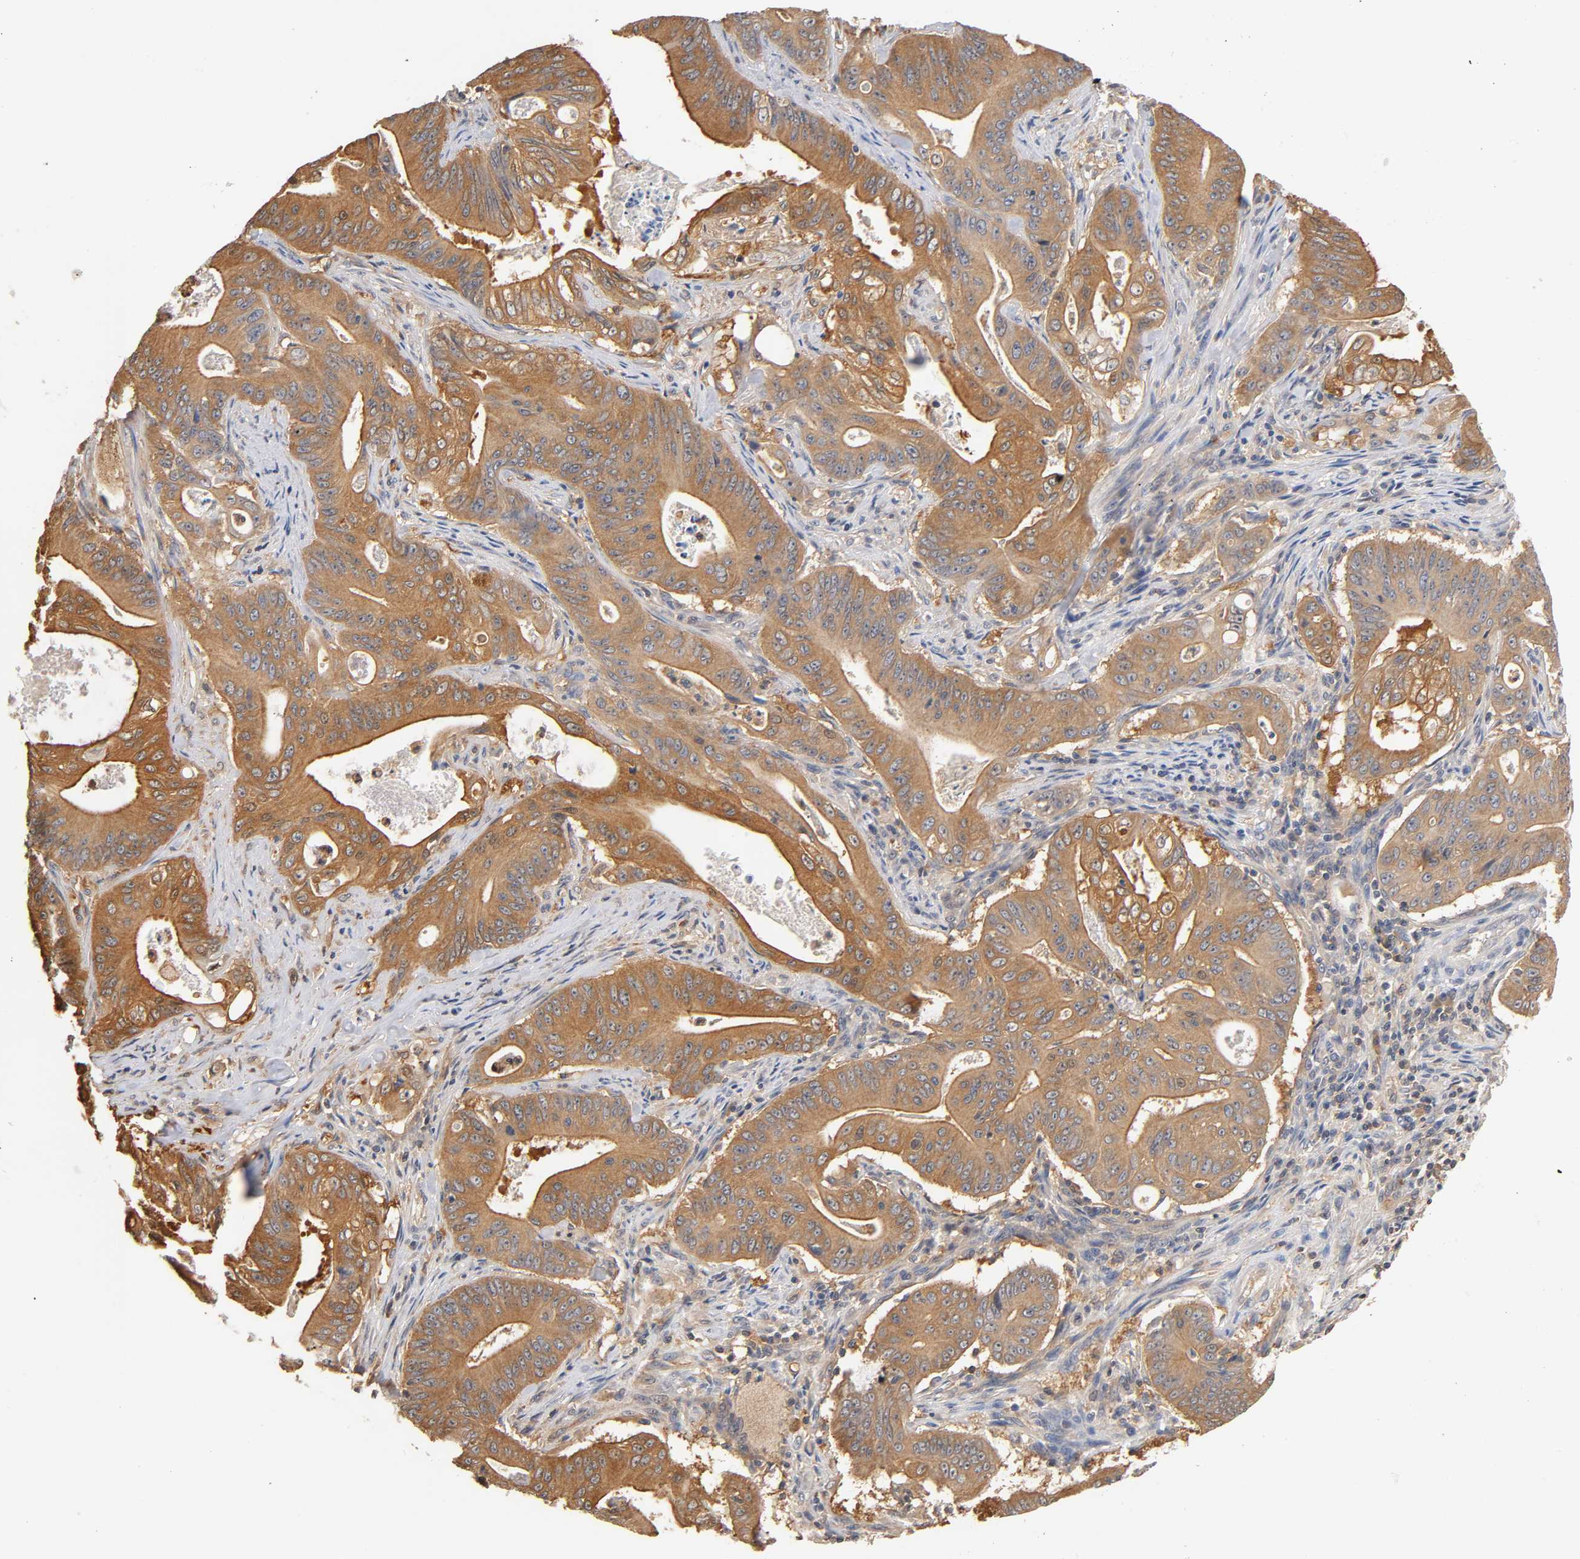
{"staining": {"intensity": "moderate", "quantity": ">75%", "location": "cytoplasmic/membranous"}, "tissue": "pancreatic cancer", "cell_type": "Tumor cells", "image_type": "cancer", "snomed": [{"axis": "morphology", "description": "Normal tissue, NOS"}, {"axis": "topography", "description": "Lymph node"}], "caption": "A high-resolution image shows immunohistochemistry (IHC) staining of pancreatic cancer, which exhibits moderate cytoplasmic/membranous positivity in approximately >75% of tumor cells. Nuclei are stained in blue.", "gene": "ALDOA", "patient": {"sex": "male", "age": 62}}